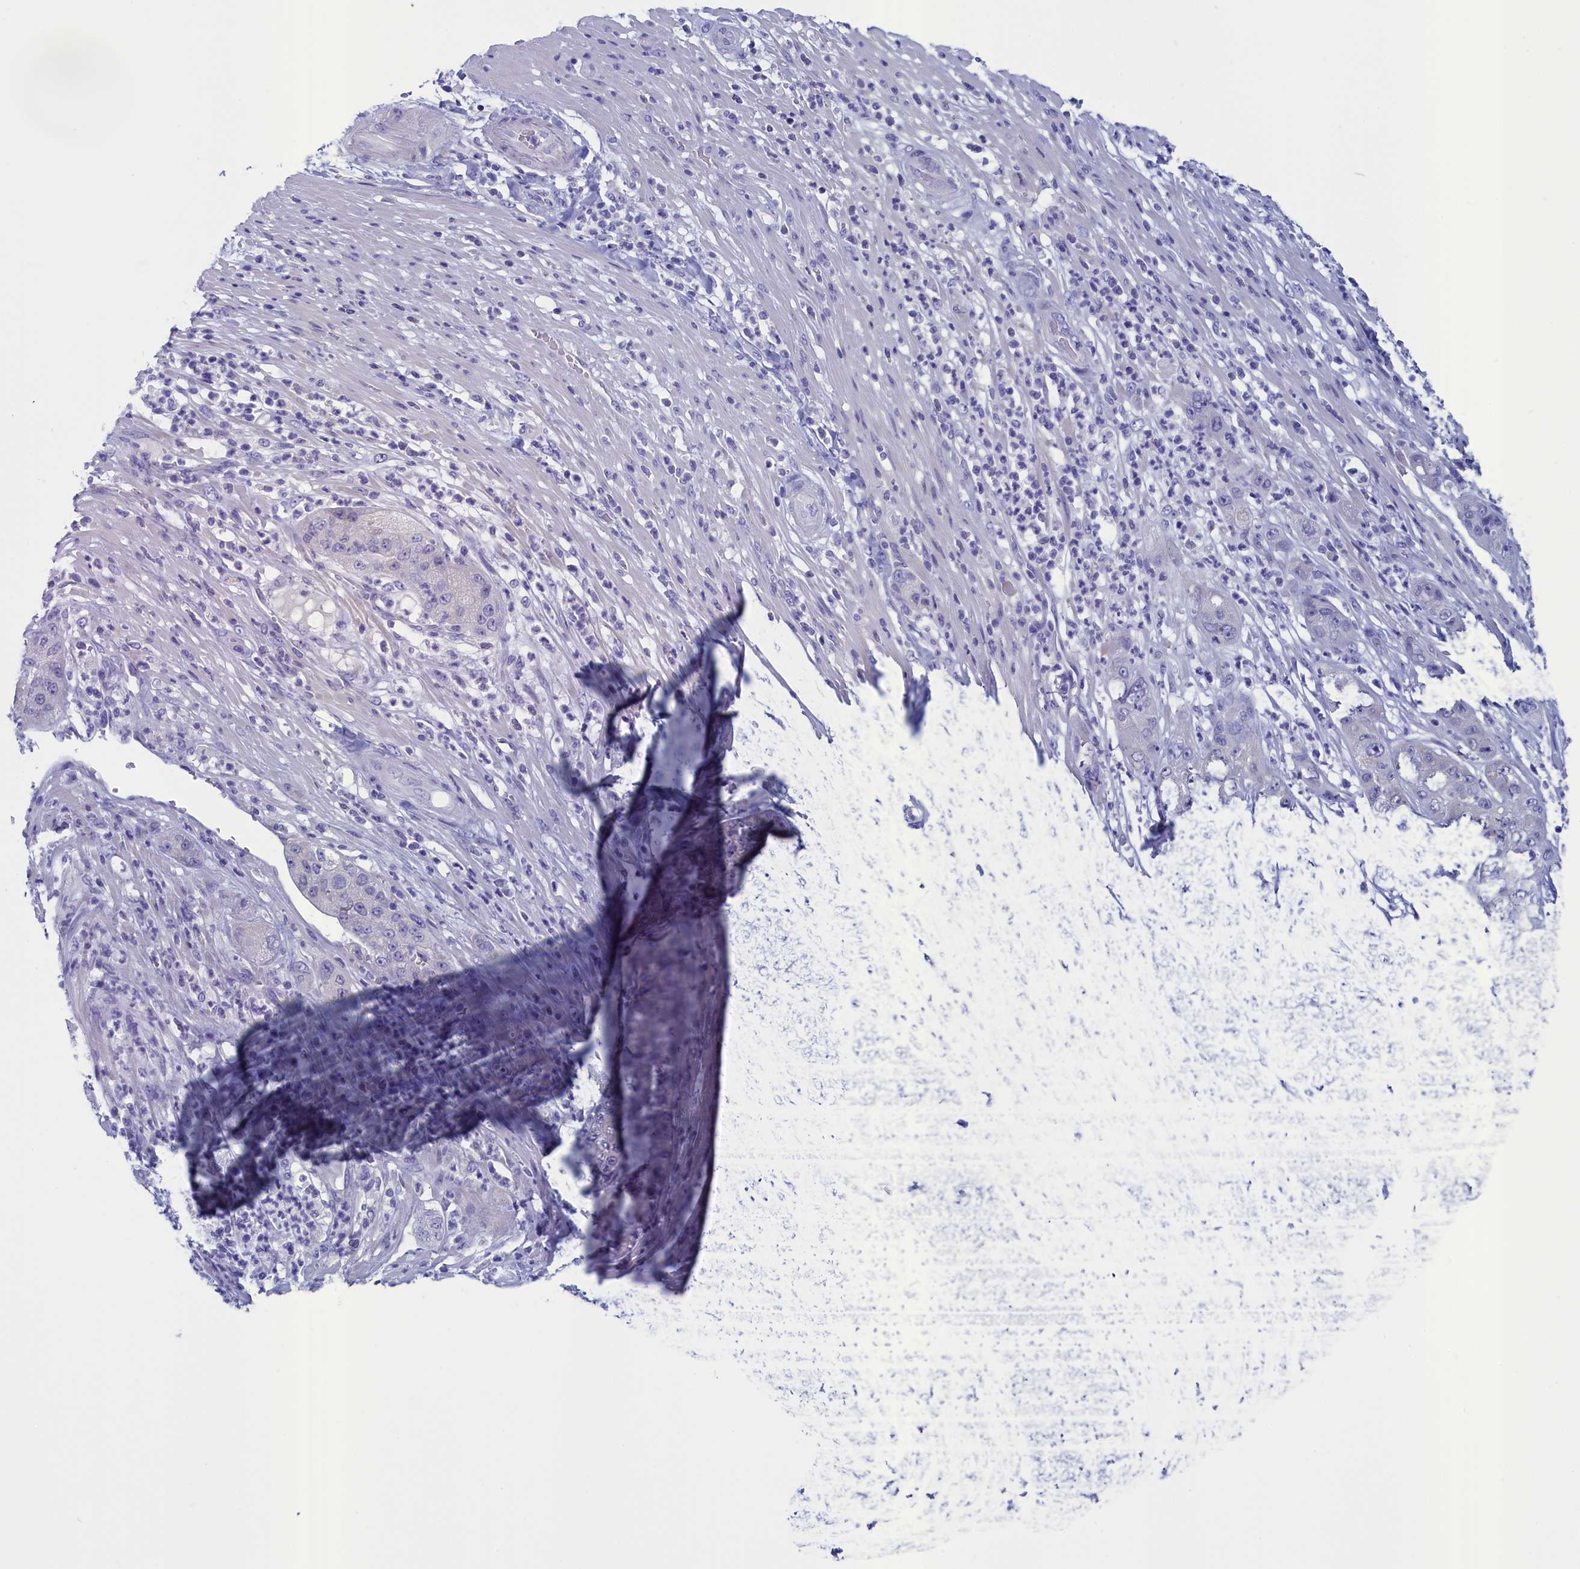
{"staining": {"intensity": "negative", "quantity": "none", "location": "none"}, "tissue": "pancreatic cancer", "cell_type": "Tumor cells", "image_type": "cancer", "snomed": [{"axis": "morphology", "description": "Adenocarcinoma, NOS"}, {"axis": "topography", "description": "Pancreas"}], "caption": "Tumor cells are negative for protein expression in human pancreatic cancer (adenocarcinoma).", "gene": "ANKRD2", "patient": {"sex": "female", "age": 78}}